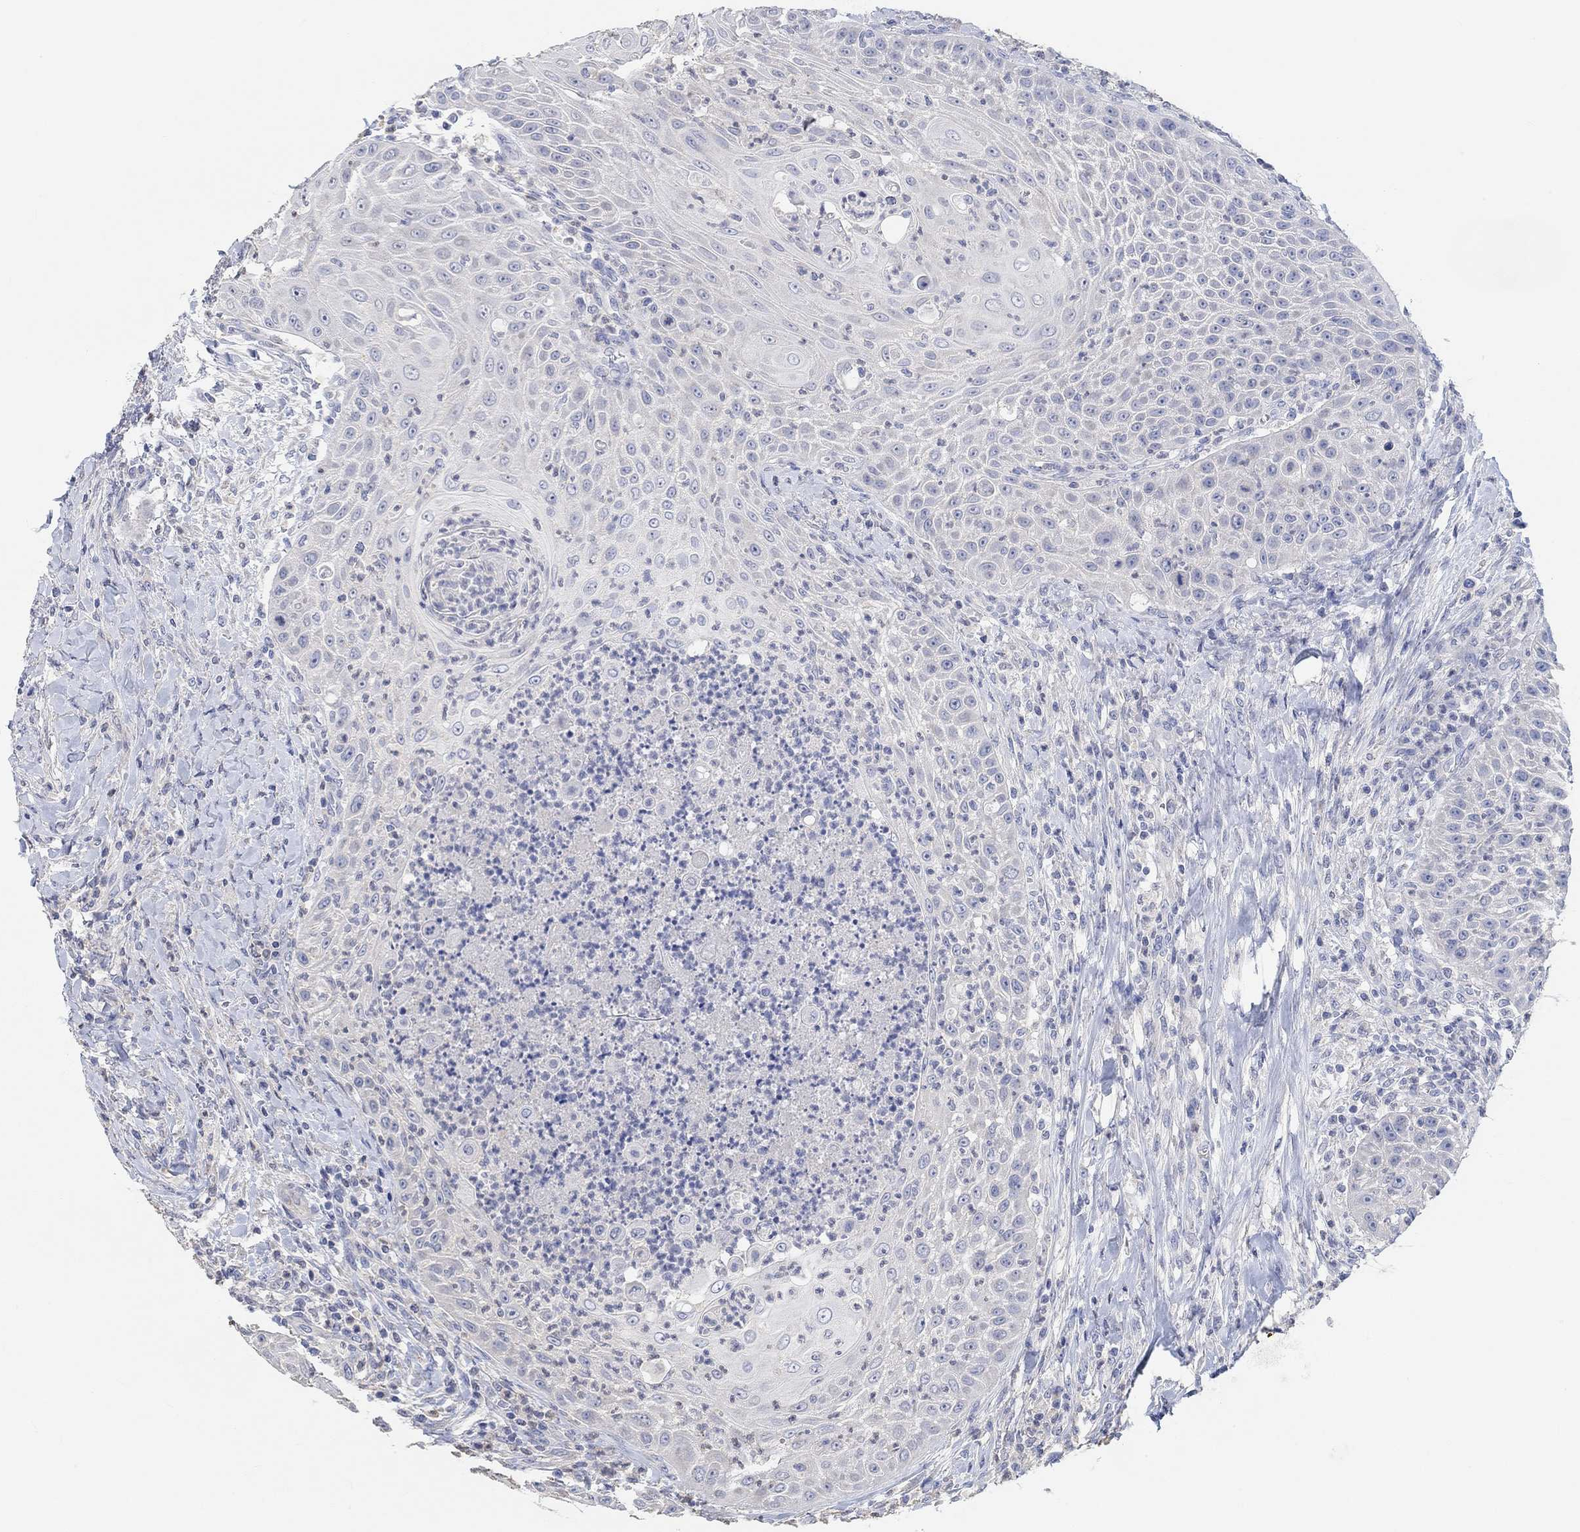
{"staining": {"intensity": "negative", "quantity": "none", "location": "none"}, "tissue": "head and neck cancer", "cell_type": "Tumor cells", "image_type": "cancer", "snomed": [{"axis": "morphology", "description": "Squamous cell carcinoma, NOS"}, {"axis": "topography", "description": "Head-Neck"}], "caption": "High power microscopy micrograph of an IHC micrograph of squamous cell carcinoma (head and neck), revealing no significant expression in tumor cells. (DAB (3,3'-diaminobenzidine) immunohistochemistry, high magnification).", "gene": "NLRP14", "patient": {"sex": "male", "age": 69}}